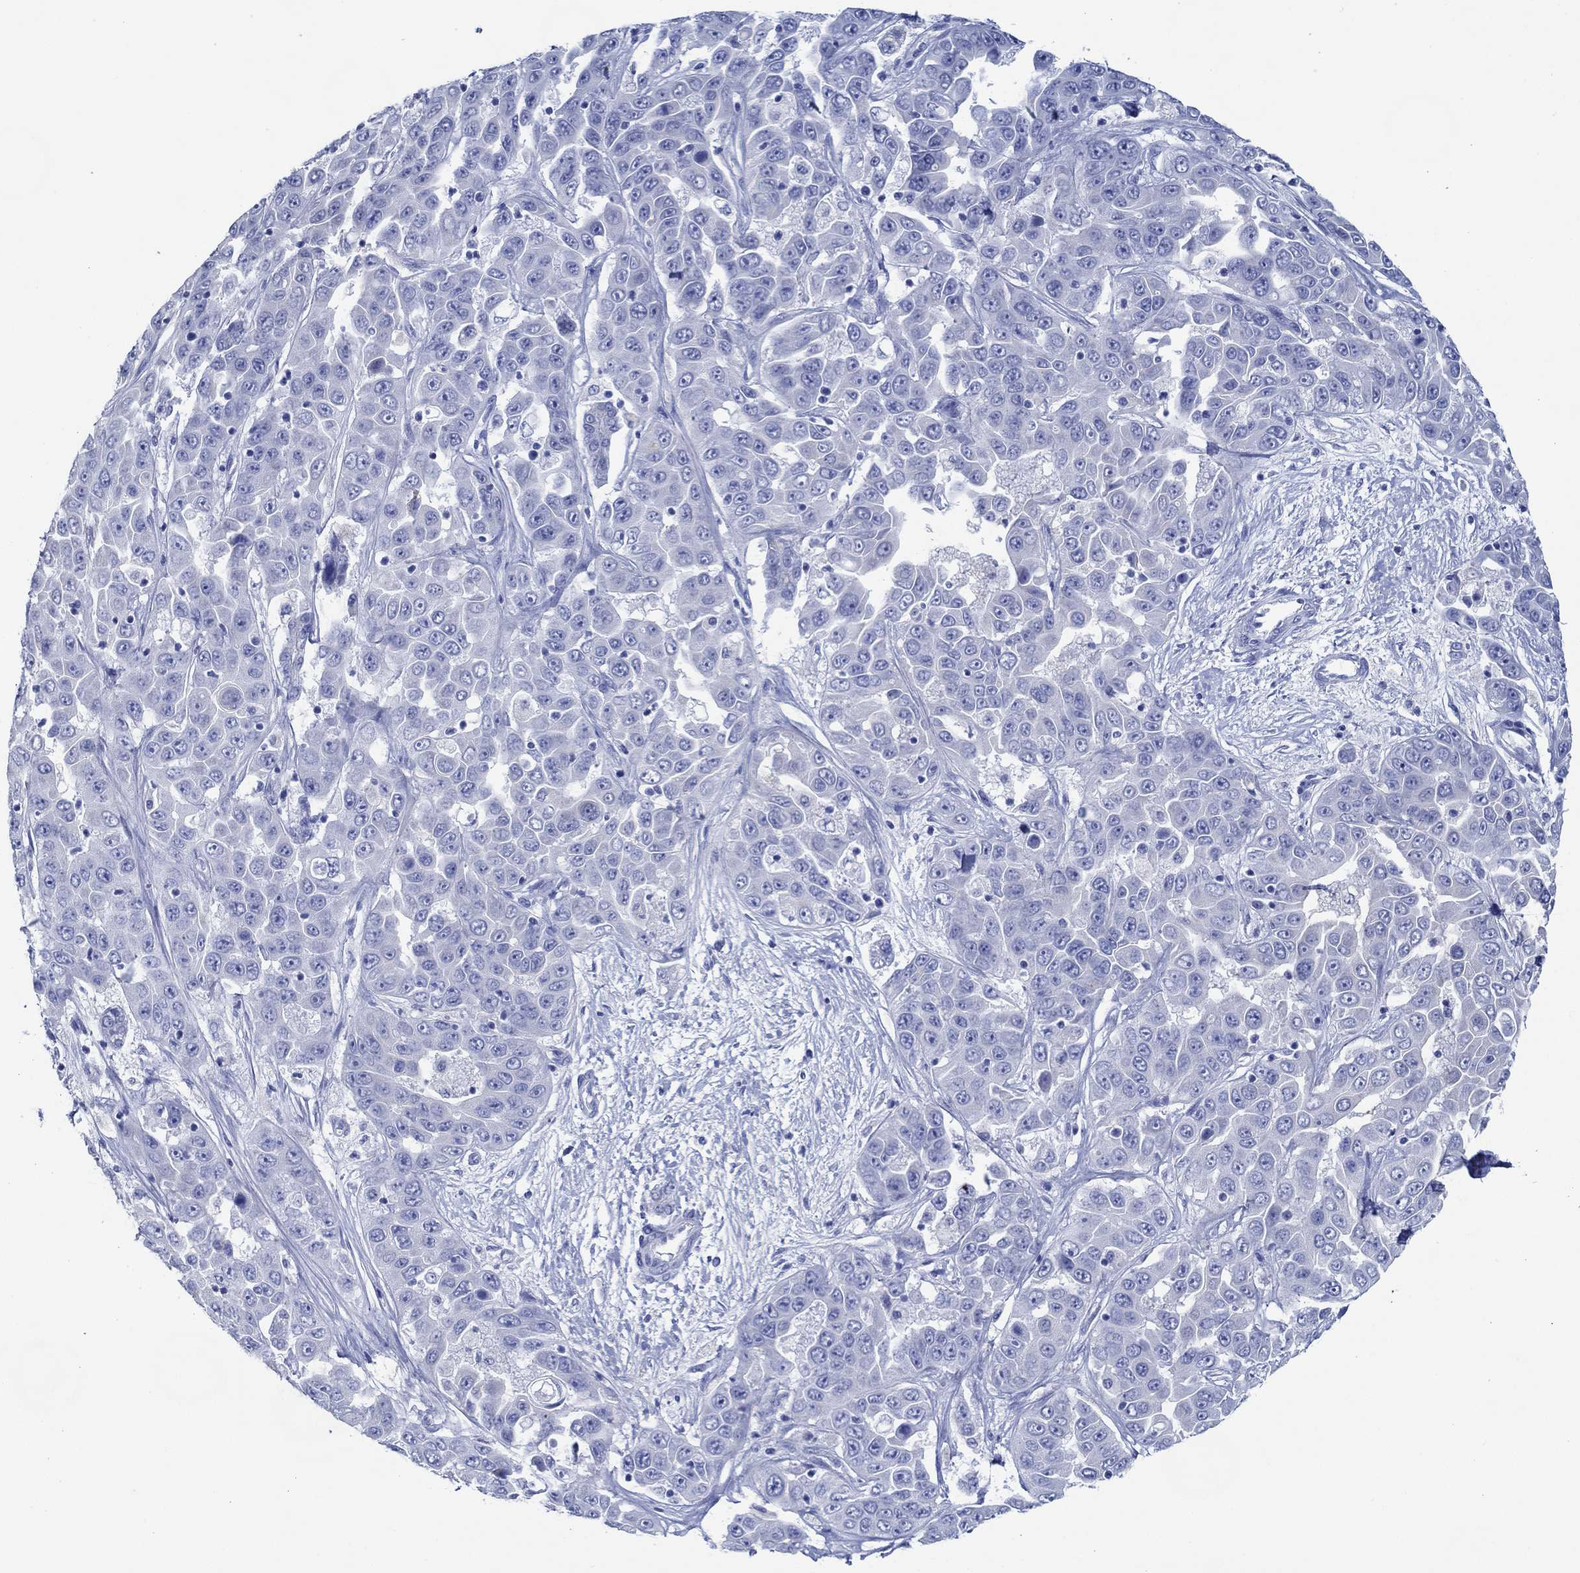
{"staining": {"intensity": "negative", "quantity": "none", "location": "none"}, "tissue": "liver cancer", "cell_type": "Tumor cells", "image_type": "cancer", "snomed": [{"axis": "morphology", "description": "Cholangiocarcinoma"}, {"axis": "topography", "description": "Liver"}], "caption": "Liver cholangiocarcinoma was stained to show a protein in brown. There is no significant positivity in tumor cells.", "gene": "IGFBP6", "patient": {"sex": "female", "age": 52}}